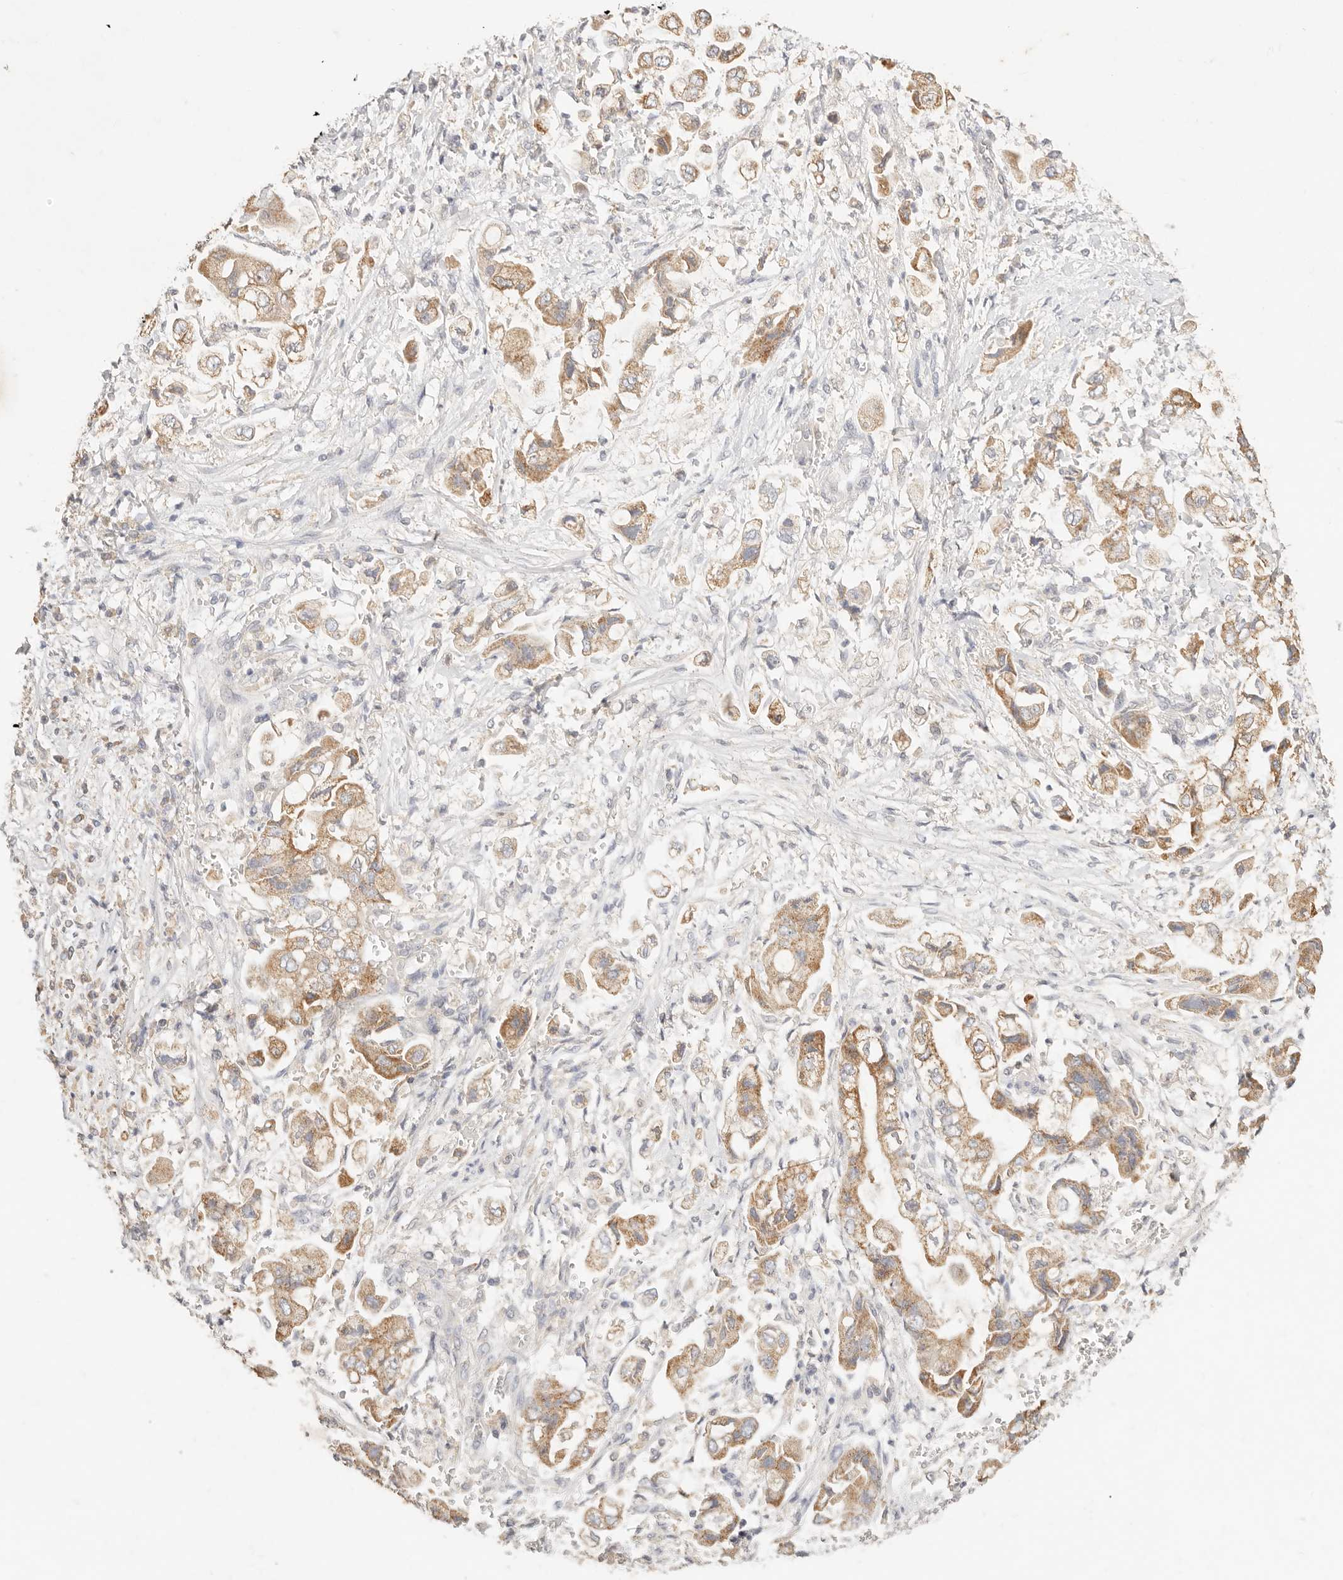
{"staining": {"intensity": "moderate", "quantity": ">75%", "location": "cytoplasmic/membranous"}, "tissue": "stomach cancer", "cell_type": "Tumor cells", "image_type": "cancer", "snomed": [{"axis": "morphology", "description": "Adenocarcinoma, NOS"}, {"axis": "topography", "description": "Stomach"}], "caption": "Human stomach cancer (adenocarcinoma) stained with a brown dye exhibits moderate cytoplasmic/membranous positive staining in about >75% of tumor cells.", "gene": "HK2", "patient": {"sex": "male", "age": 62}}